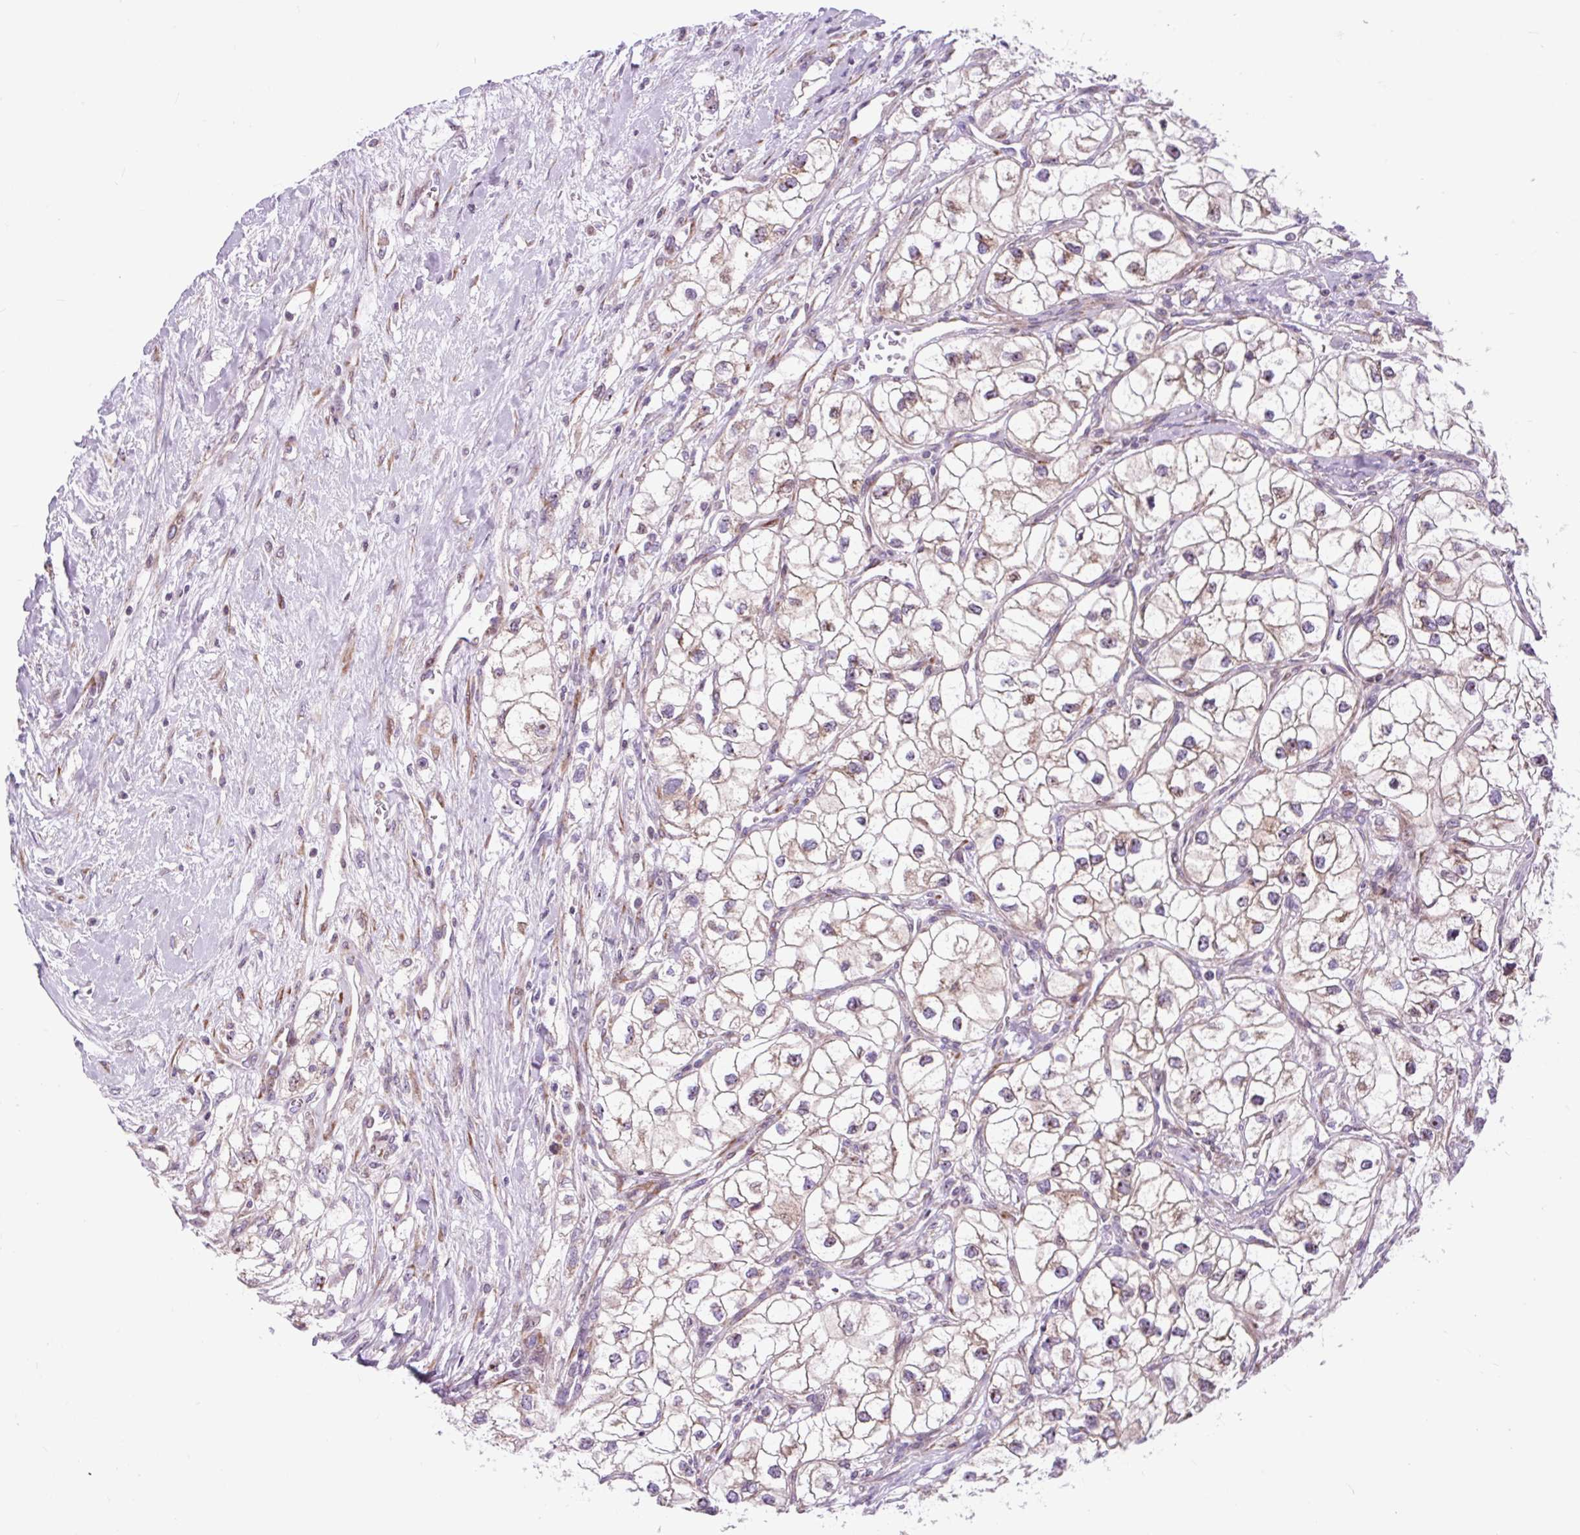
{"staining": {"intensity": "weak", "quantity": ">75%", "location": "cytoplasmic/membranous"}, "tissue": "renal cancer", "cell_type": "Tumor cells", "image_type": "cancer", "snomed": [{"axis": "morphology", "description": "Adenocarcinoma, NOS"}, {"axis": "topography", "description": "Kidney"}], "caption": "IHC of human adenocarcinoma (renal) shows low levels of weak cytoplasmic/membranous staining in about >75% of tumor cells.", "gene": "CISD3", "patient": {"sex": "male", "age": 59}}